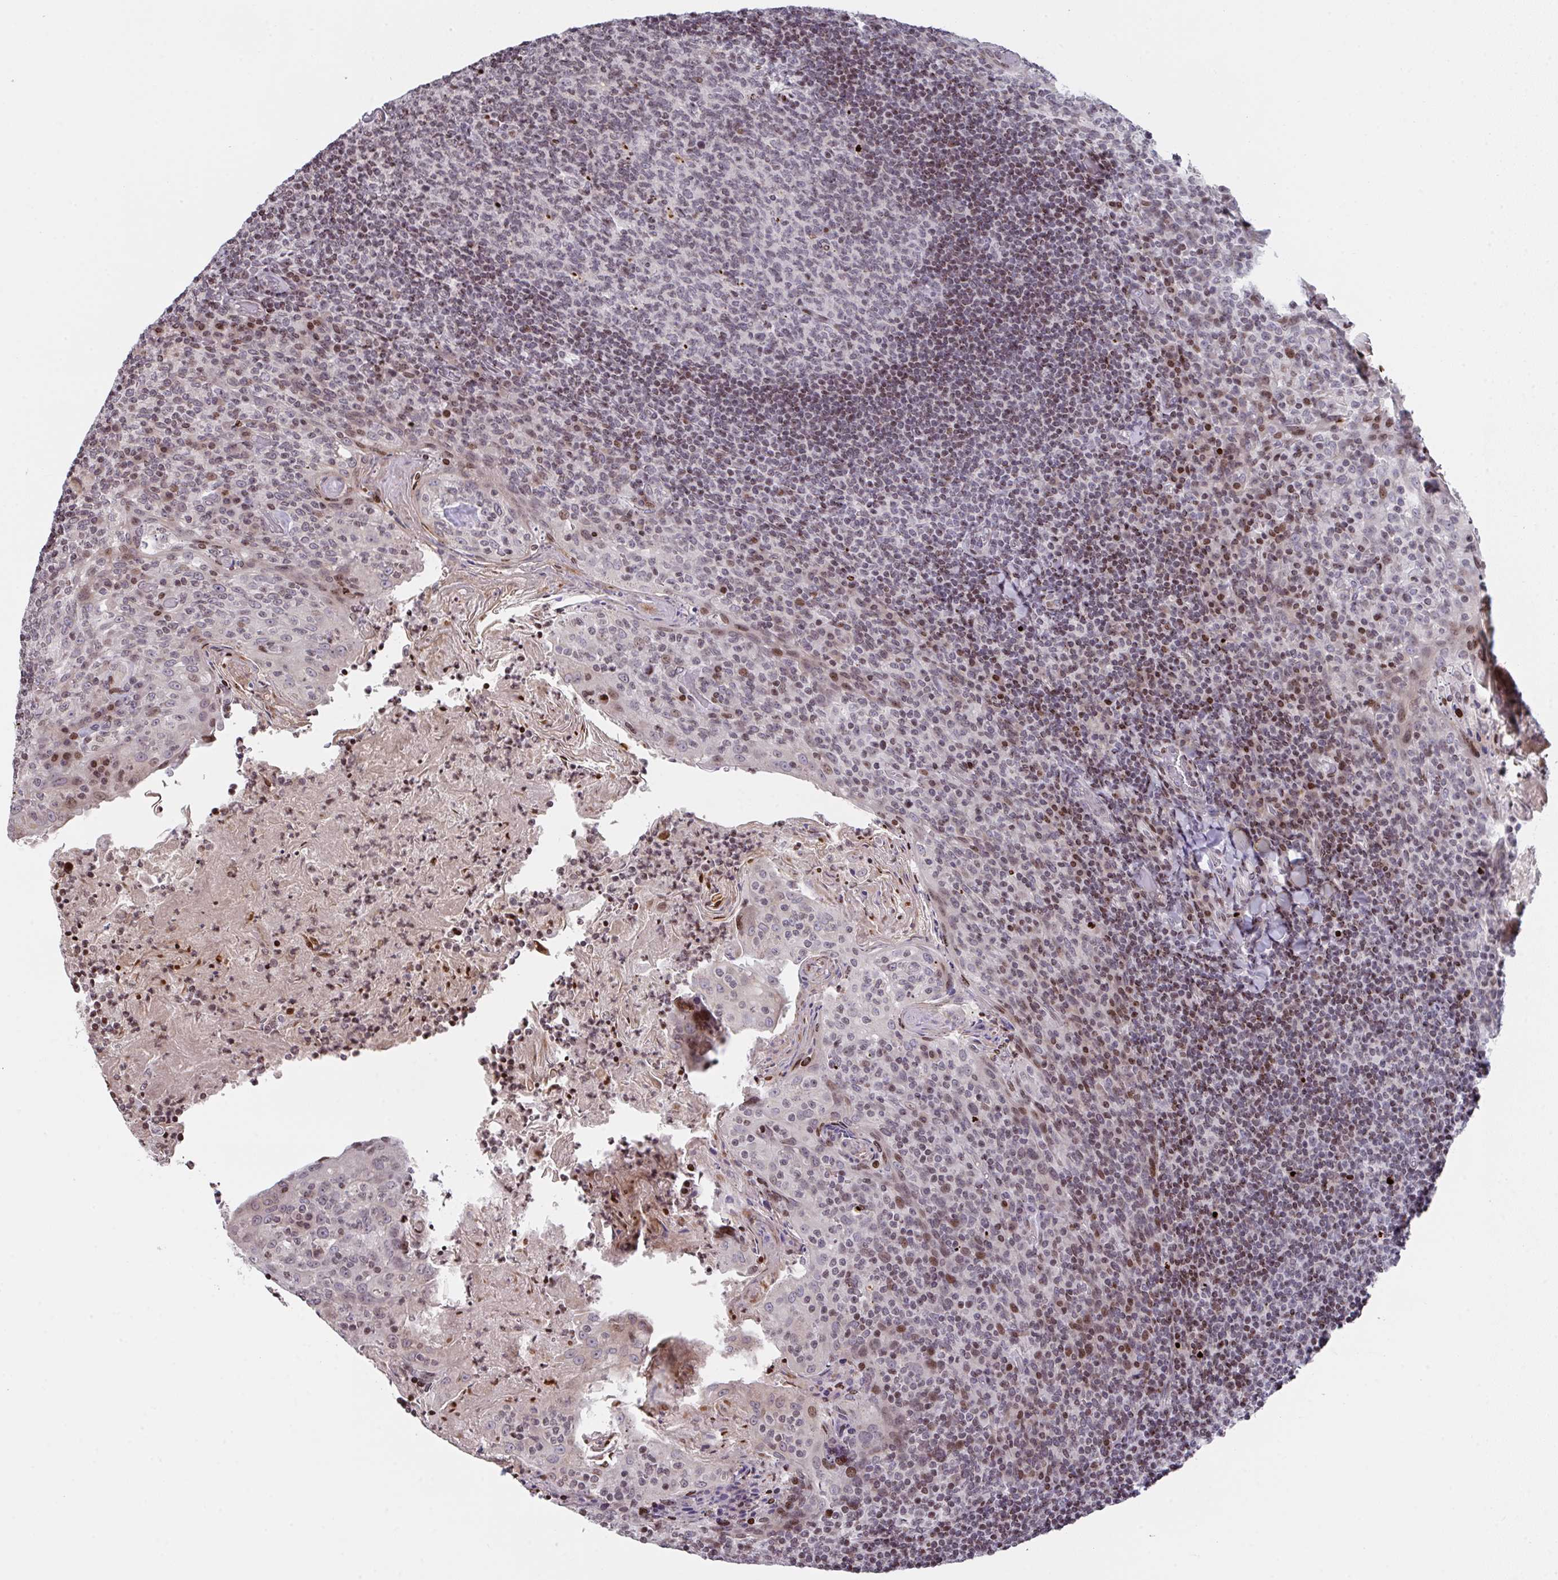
{"staining": {"intensity": "weak", "quantity": "<25%", "location": "nuclear"}, "tissue": "tonsil", "cell_type": "Germinal center cells", "image_type": "normal", "snomed": [{"axis": "morphology", "description": "Normal tissue, NOS"}, {"axis": "topography", "description": "Tonsil"}], "caption": "DAB (3,3'-diaminobenzidine) immunohistochemical staining of benign human tonsil shows no significant positivity in germinal center cells.", "gene": "PCDHB8", "patient": {"sex": "female", "age": 10}}